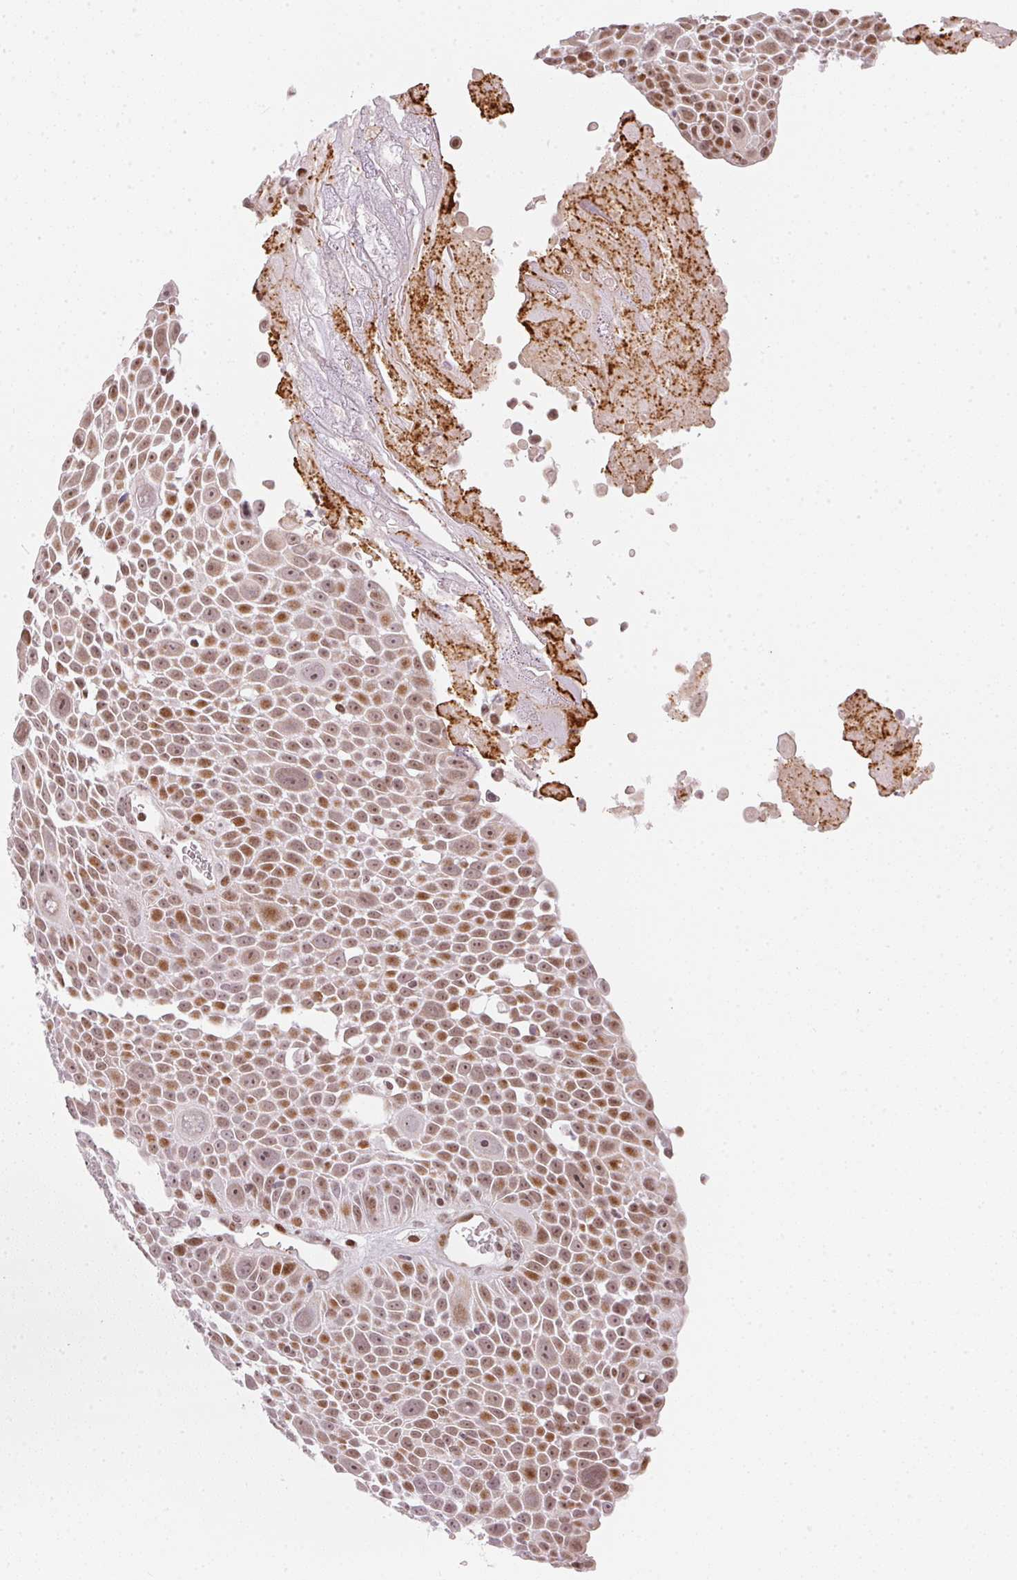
{"staining": {"intensity": "moderate", "quantity": ">75%", "location": "nuclear"}, "tissue": "lung cancer", "cell_type": "Tumor cells", "image_type": "cancer", "snomed": [{"axis": "morphology", "description": "Squamous cell carcinoma, NOS"}, {"axis": "morphology", "description": "Squamous cell carcinoma, metastatic, NOS"}, {"axis": "topography", "description": "Lymph node"}, {"axis": "topography", "description": "Lung"}], "caption": "Lung squamous cell carcinoma tissue displays moderate nuclear positivity in approximately >75% of tumor cells", "gene": "KAT6A", "patient": {"sex": "female", "age": 62}}